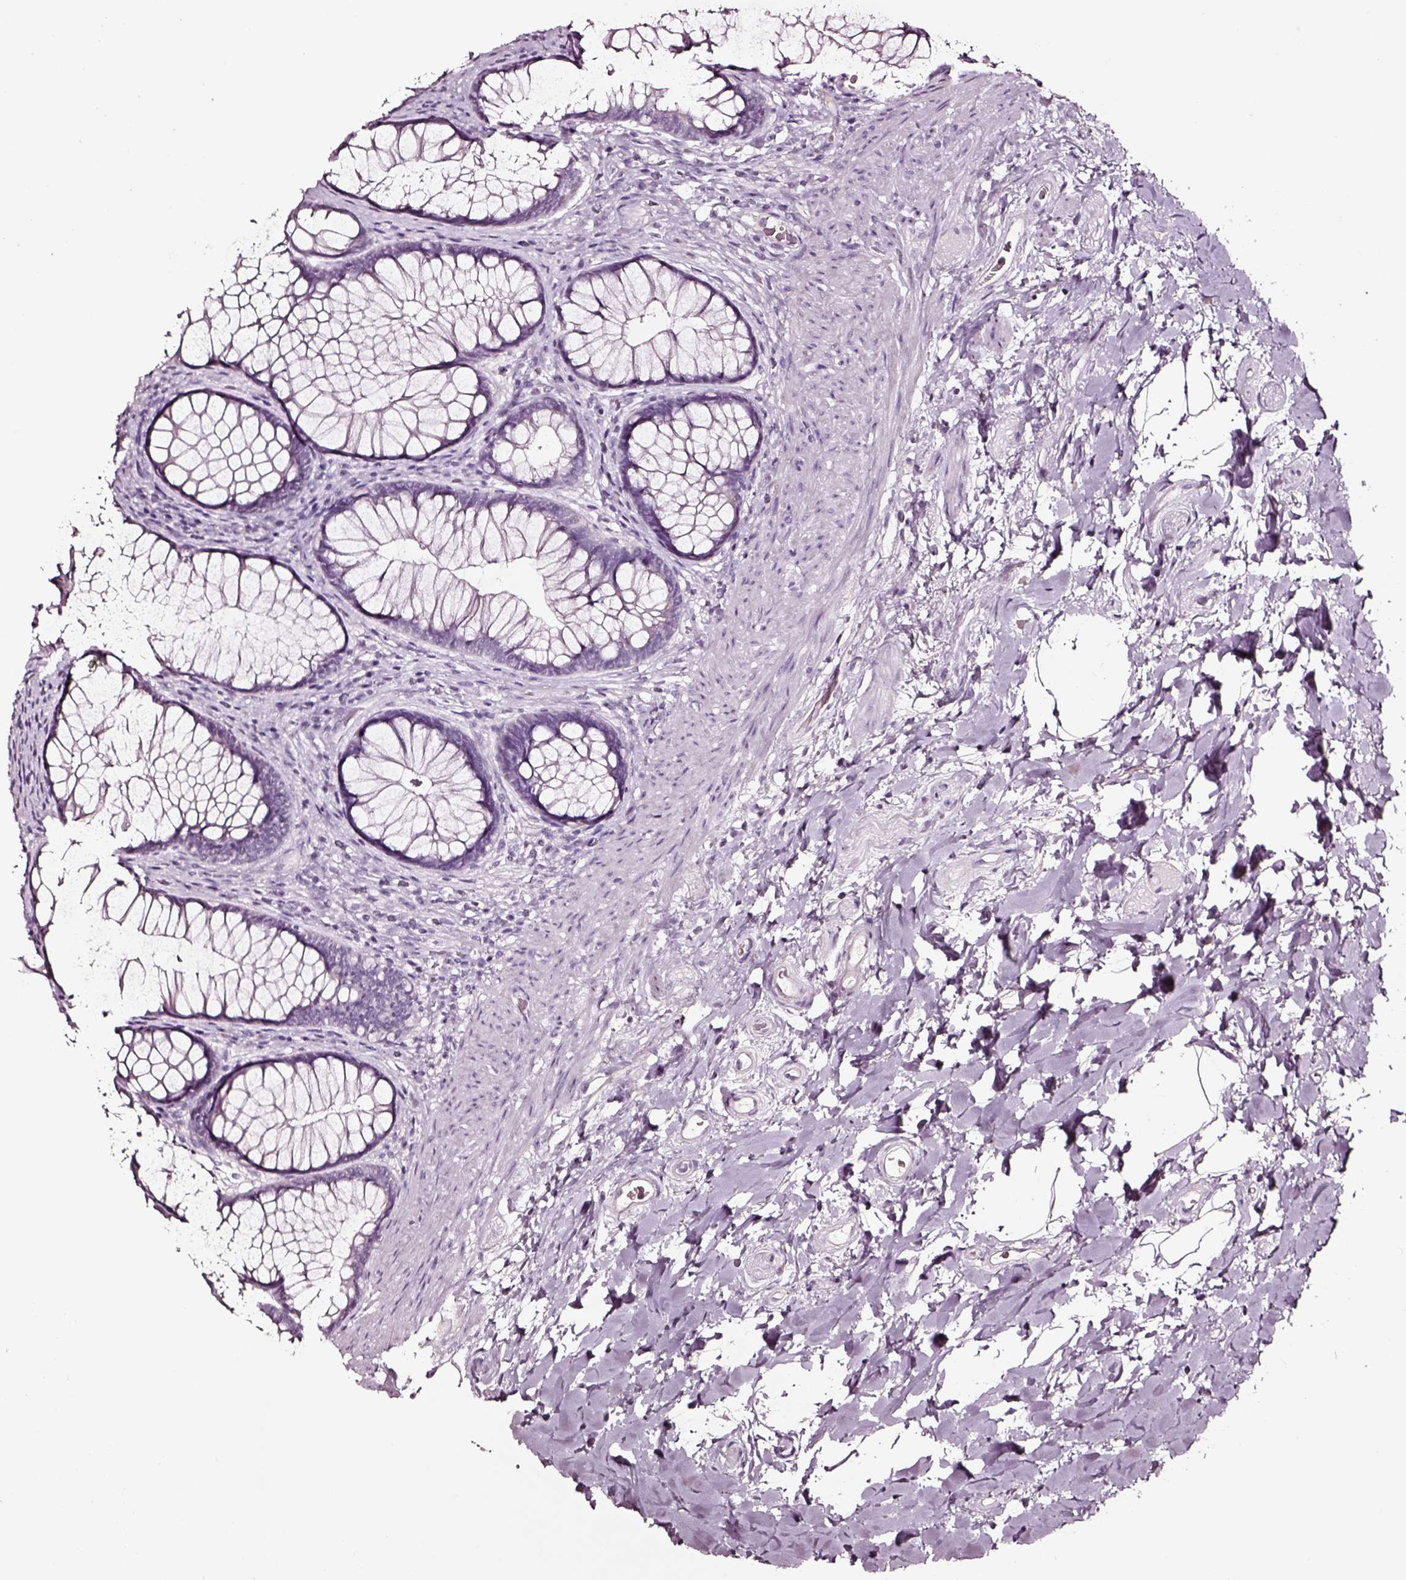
{"staining": {"intensity": "negative", "quantity": "none", "location": "none"}, "tissue": "rectum", "cell_type": "Glandular cells", "image_type": "normal", "snomed": [{"axis": "morphology", "description": "Normal tissue, NOS"}, {"axis": "topography", "description": "Smooth muscle"}, {"axis": "topography", "description": "Rectum"}], "caption": "DAB immunohistochemical staining of unremarkable rectum reveals no significant staining in glandular cells. The staining was performed using DAB (3,3'-diaminobenzidine) to visualize the protein expression in brown, while the nuclei were stained in blue with hematoxylin (Magnification: 20x).", "gene": "SMIM17", "patient": {"sex": "male", "age": 53}}